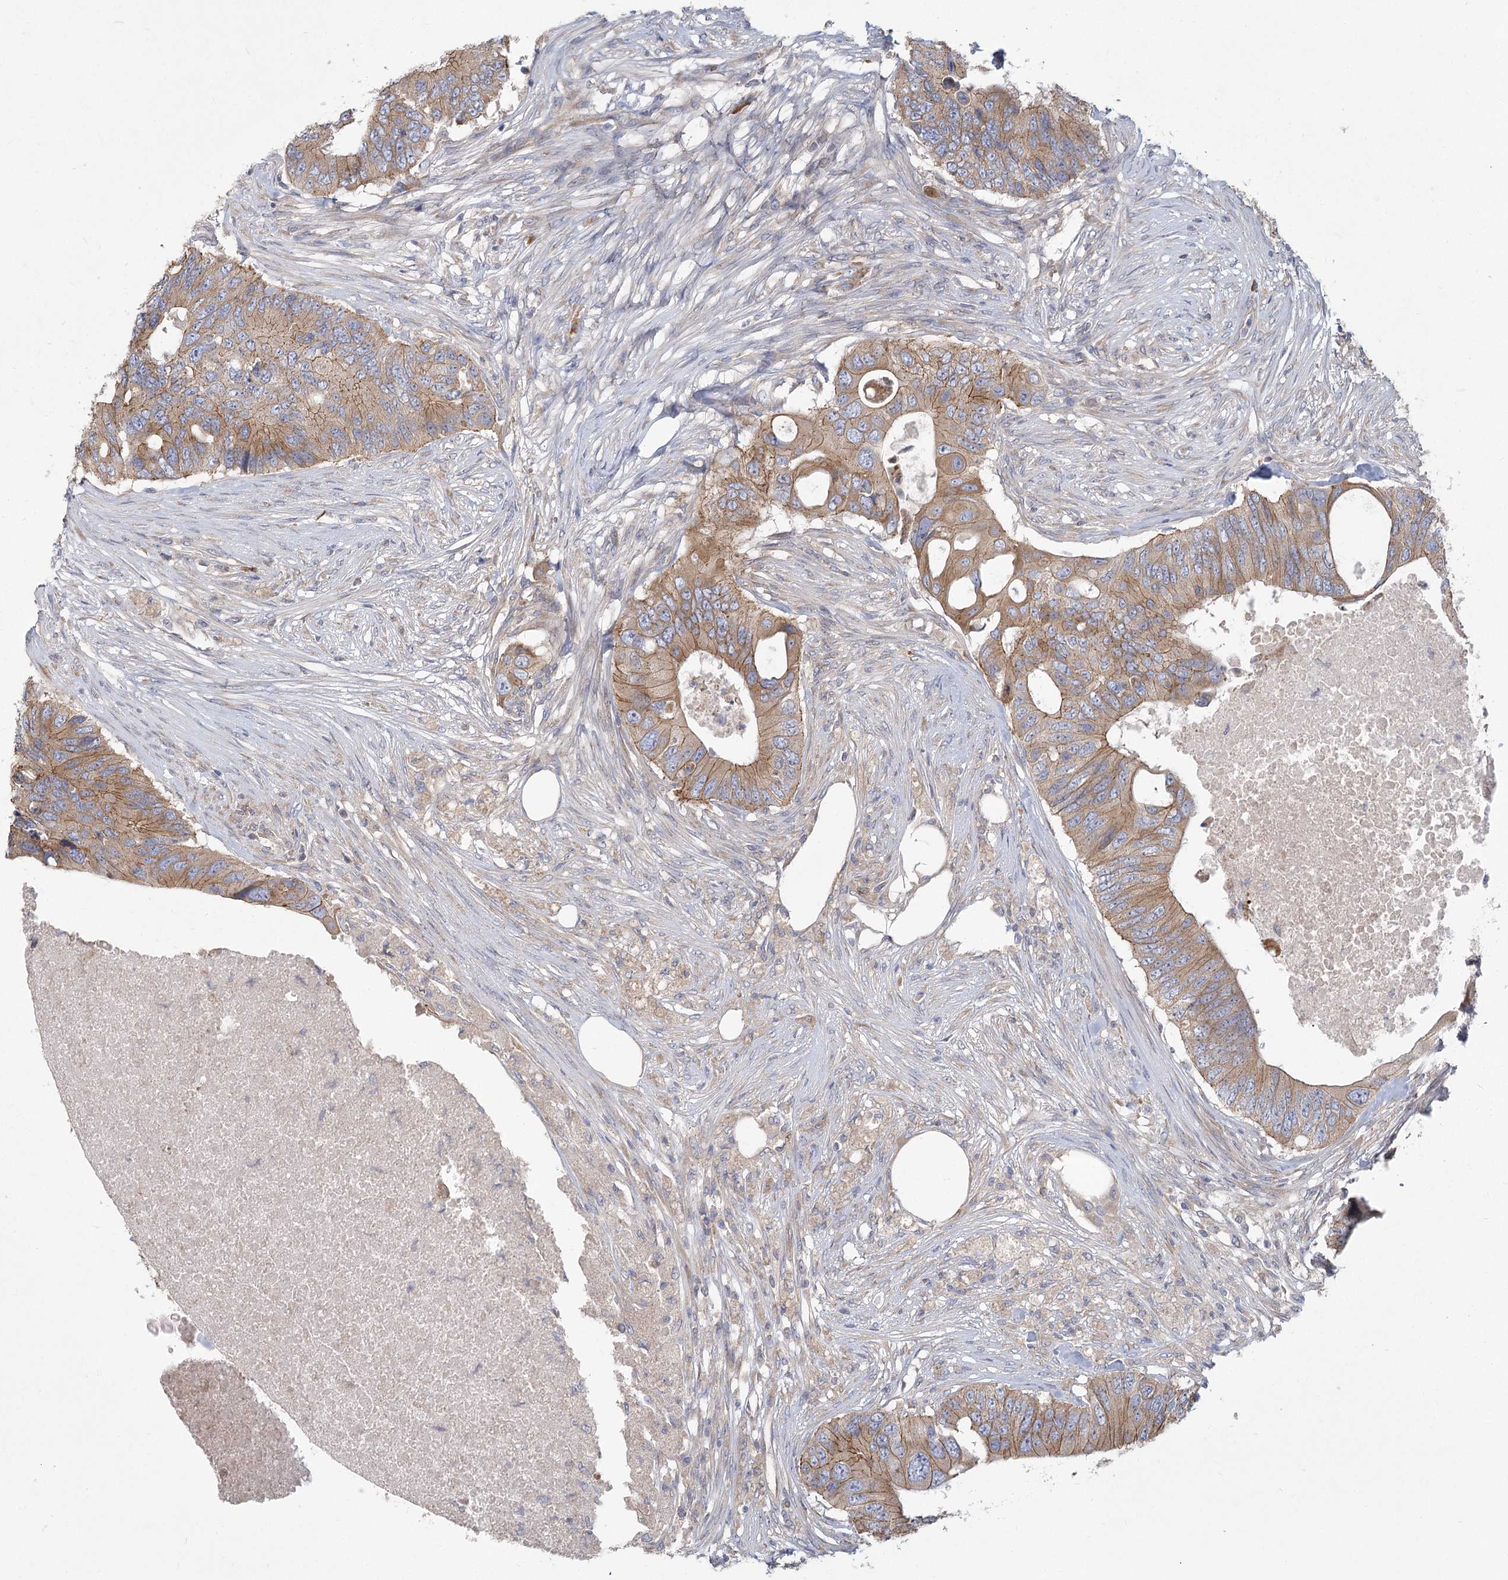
{"staining": {"intensity": "moderate", "quantity": "25%-75%", "location": "cytoplasmic/membranous"}, "tissue": "colorectal cancer", "cell_type": "Tumor cells", "image_type": "cancer", "snomed": [{"axis": "morphology", "description": "Adenocarcinoma, NOS"}, {"axis": "topography", "description": "Colon"}], "caption": "The immunohistochemical stain shows moderate cytoplasmic/membranous staining in tumor cells of colorectal adenocarcinoma tissue.", "gene": "CNTLN", "patient": {"sex": "male", "age": 71}}